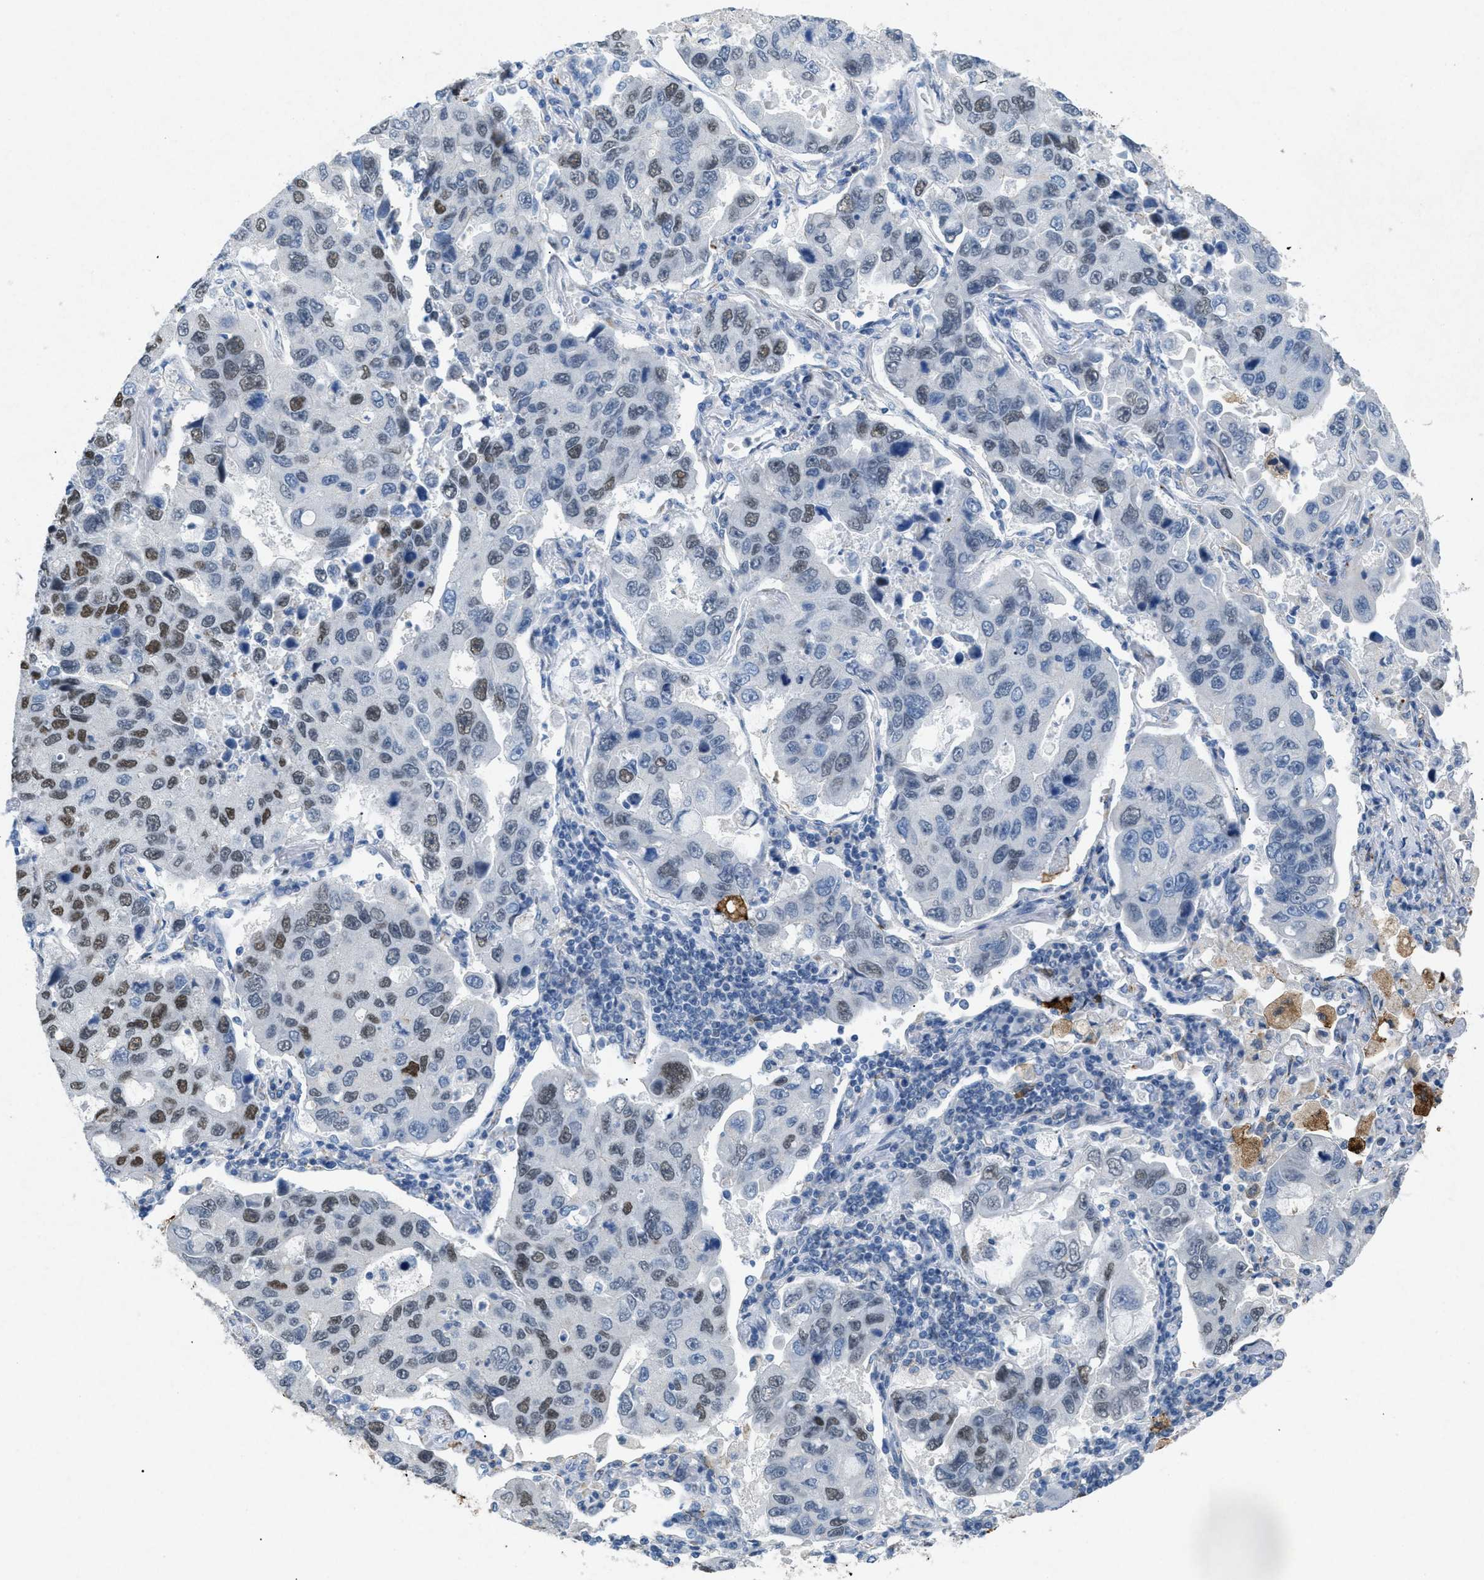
{"staining": {"intensity": "moderate", "quantity": "<25%", "location": "nuclear"}, "tissue": "lung cancer", "cell_type": "Tumor cells", "image_type": "cancer", "snomed": [{"axis": "morphology", "description": "Adenocarcinoma, NOS"}, {"axis": "topography", "description": "Lung"}], "caption": "Immunohistochemical staining of human lung adenocarcinoma demonstrates moderate nuclear protein expression in approximately <25% of tumor cells.", "gene": "TASOR", "patient": {"sex": "male", "age": 64}}